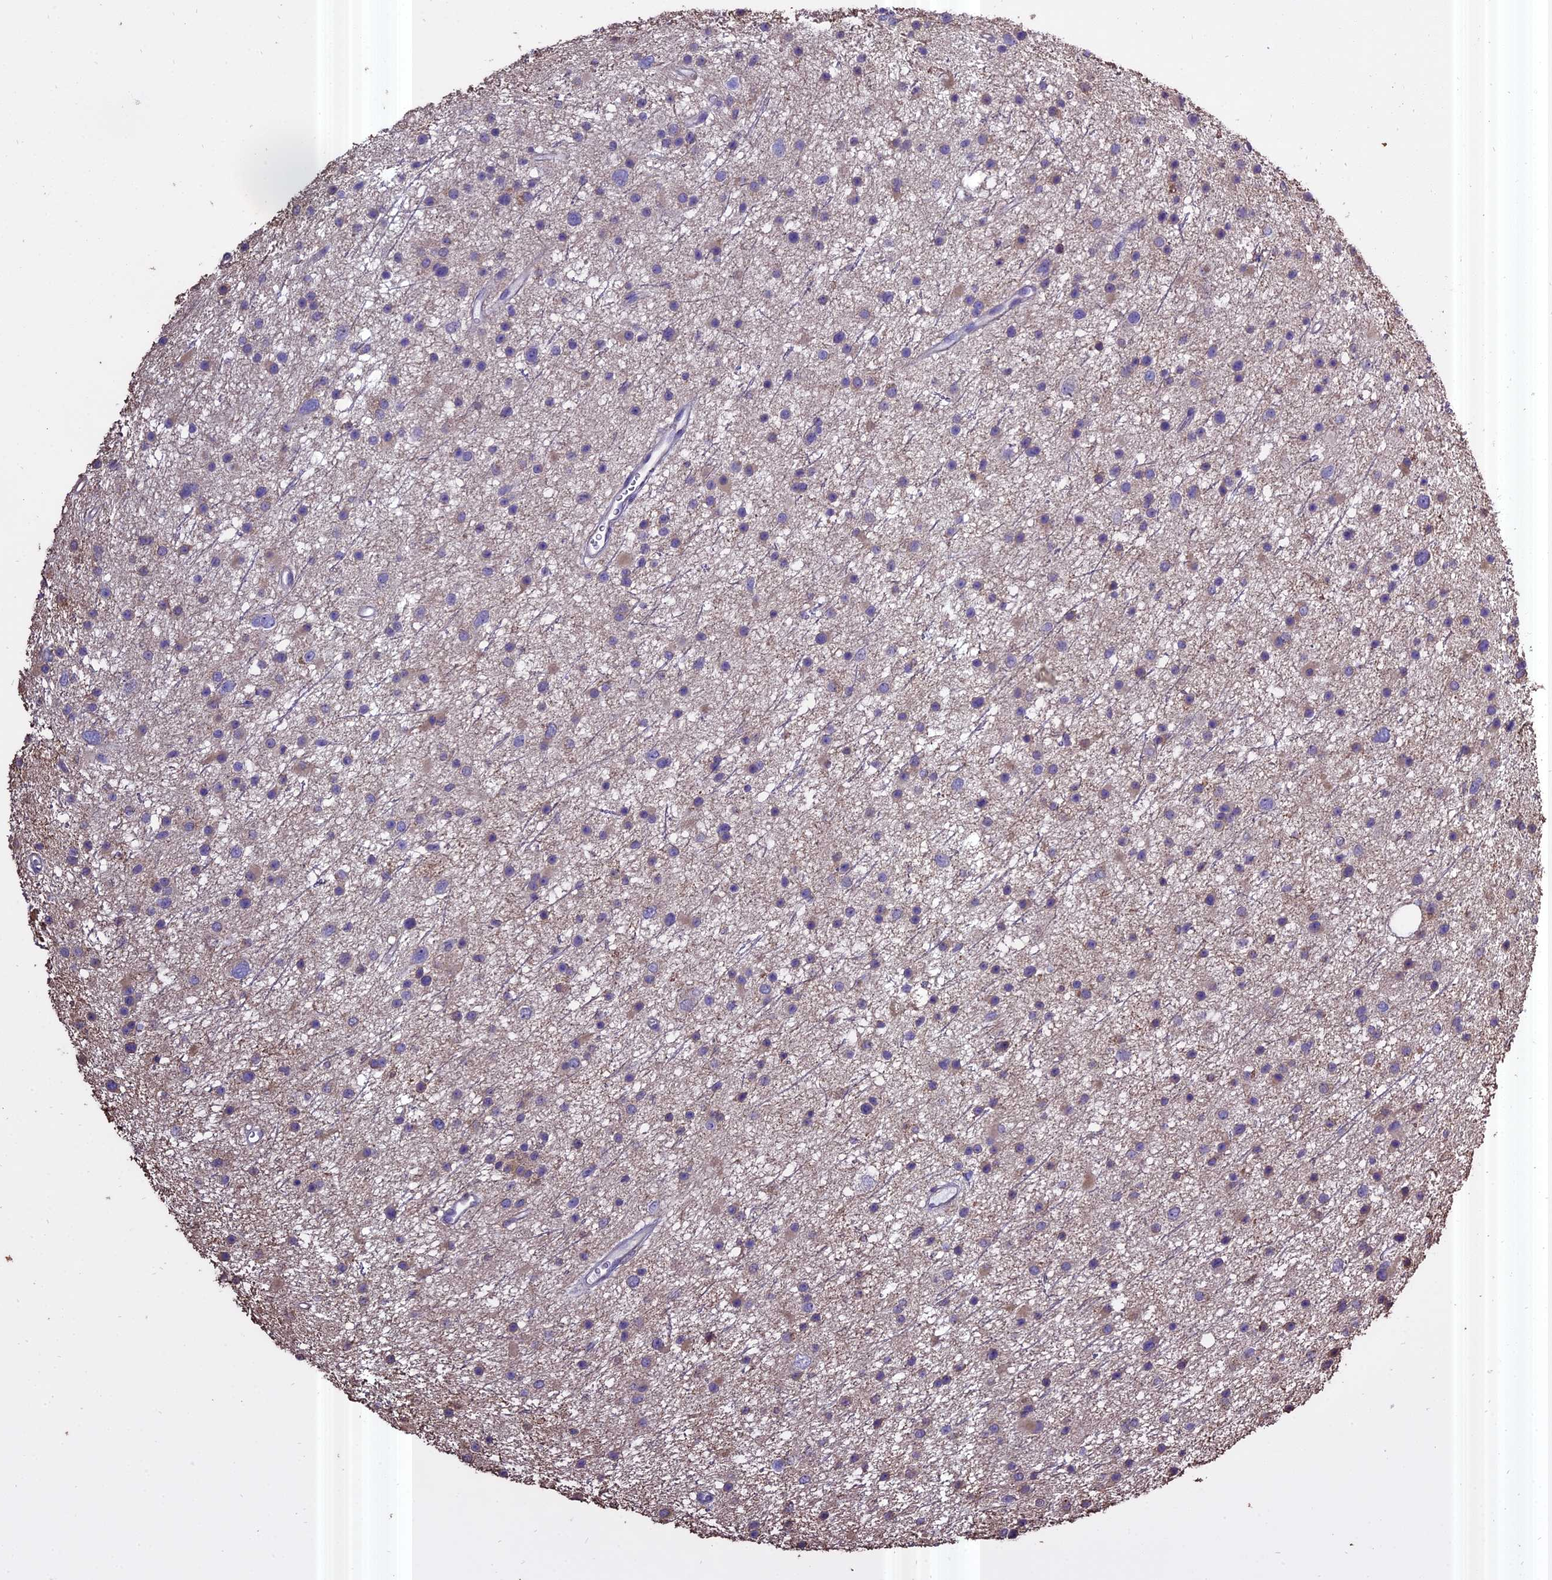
{"staining": {"intensity": "weak", "quantity": "<25%", "location": "cytoplasmic/membranous"}, "tissue": "glioma", "cell_type": "Tumor cells", "image_type": "cancer", "snomed": [{"axis": "morphology", "description": "Glioma, malignant, Low grade"}, {"axis": "topography", "description": "Cerebral cortex"}], "caption": "IHC histopathology image of neoplastic tissue: malignant glioma (low-grade) stained with DAB (3,3'-diaminobenzidine) displays no significant protein staining in tumor cells.", "gene": "PGPEP1L", "patient": {"sex": "female", "age": 39}}